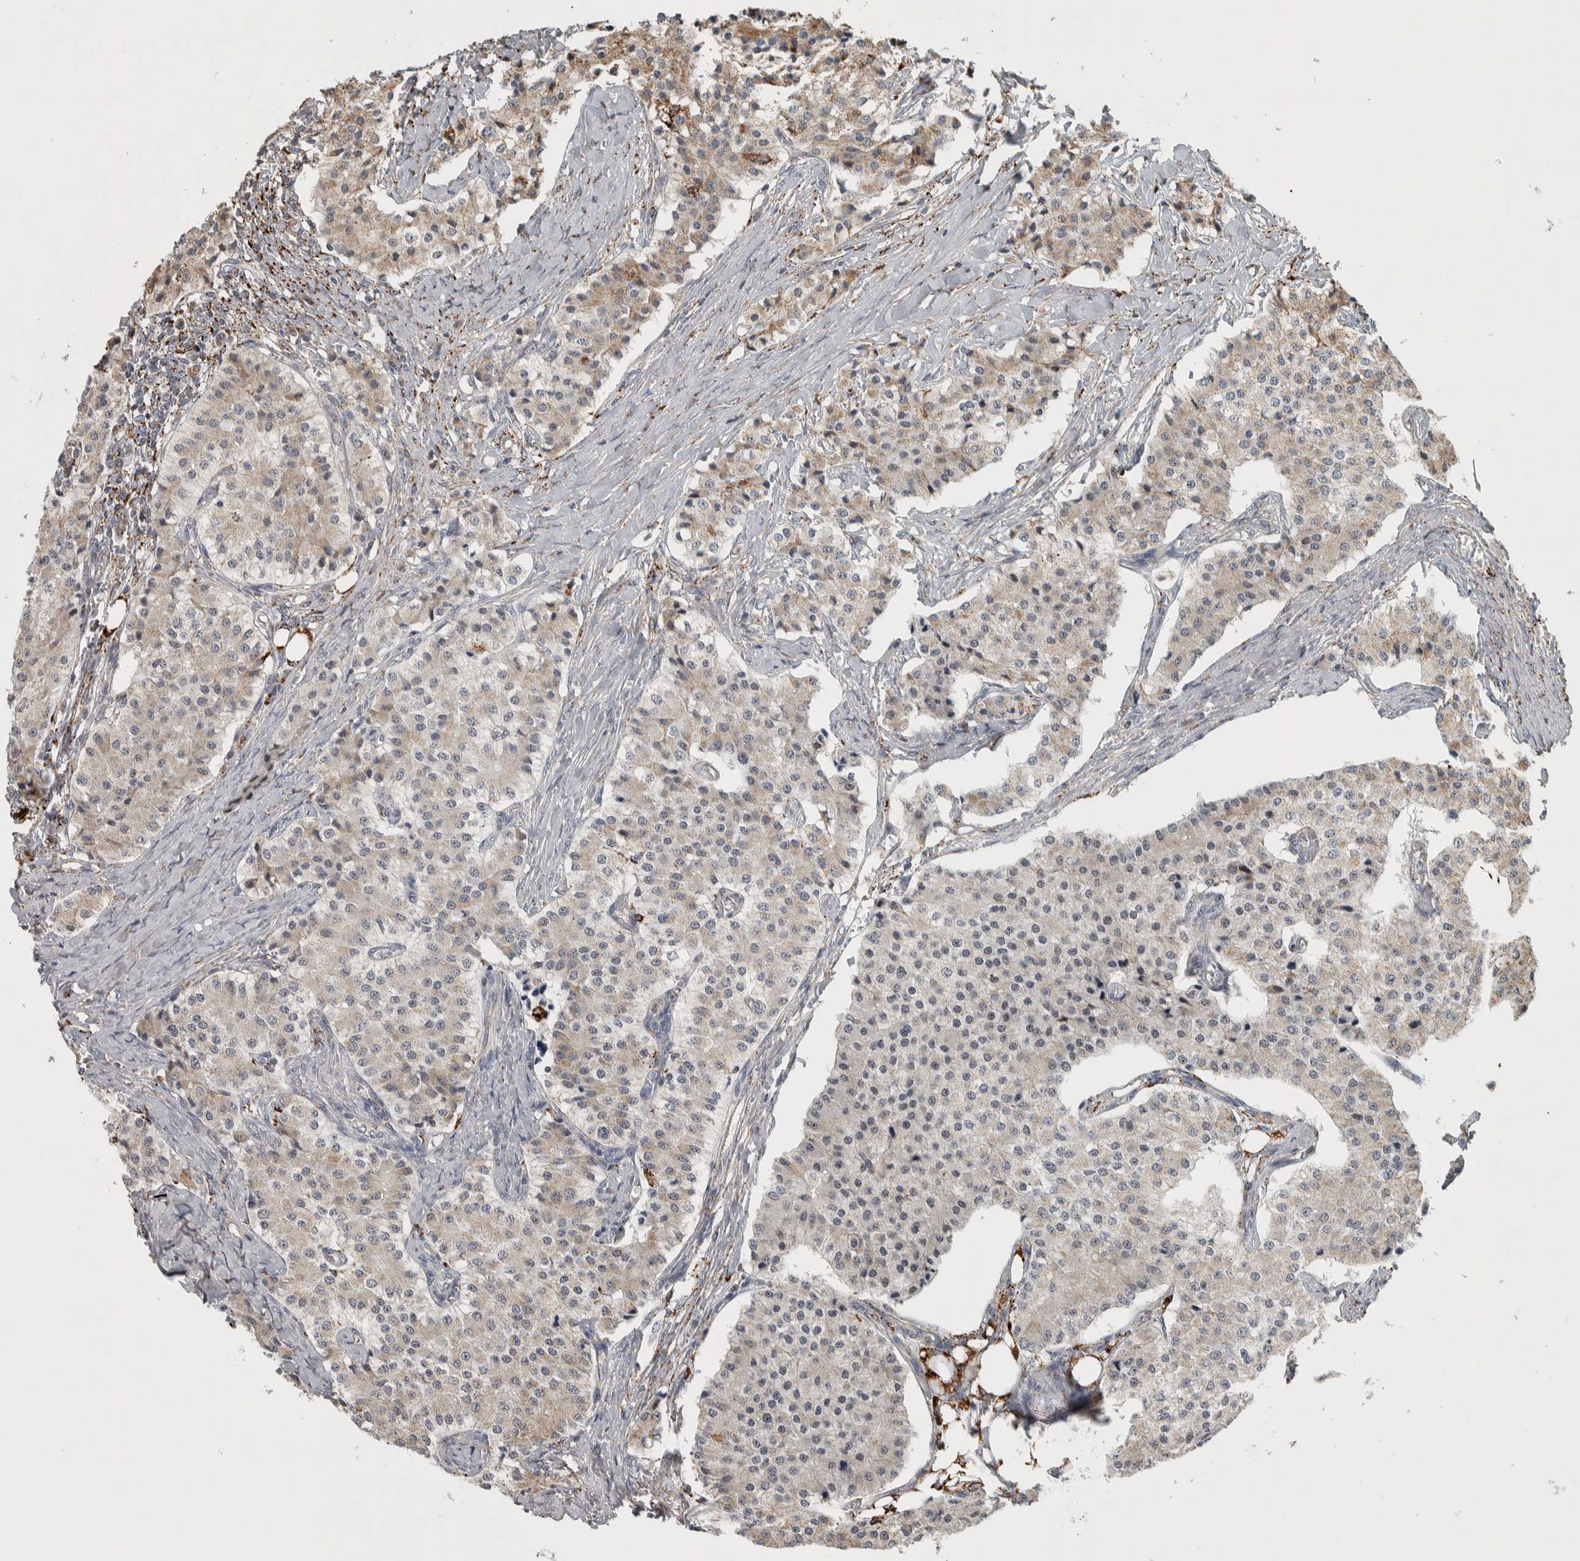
{"staining": {"intensity": "weak", "quantity": "25%-75%", "location": "cytoplasmic/membranous"}, "tissue": "carcinoid", "cell_type": "Tumor cells", "image_type": "cancer", "snomed": [{"axis": "morphology", "description": "Carcinoid, malignant, NOS"}, {"axis": "topography", "description": "Colon"}], "caption": "Immunohistochemical staining of human carcinoid demonstrates low levels of weak cytoplasmic/membranous protein positivity in about 25%-75% of tumor cells.", "gene": "FAM78A", "patient": {"sex": "female", "age": 52}}